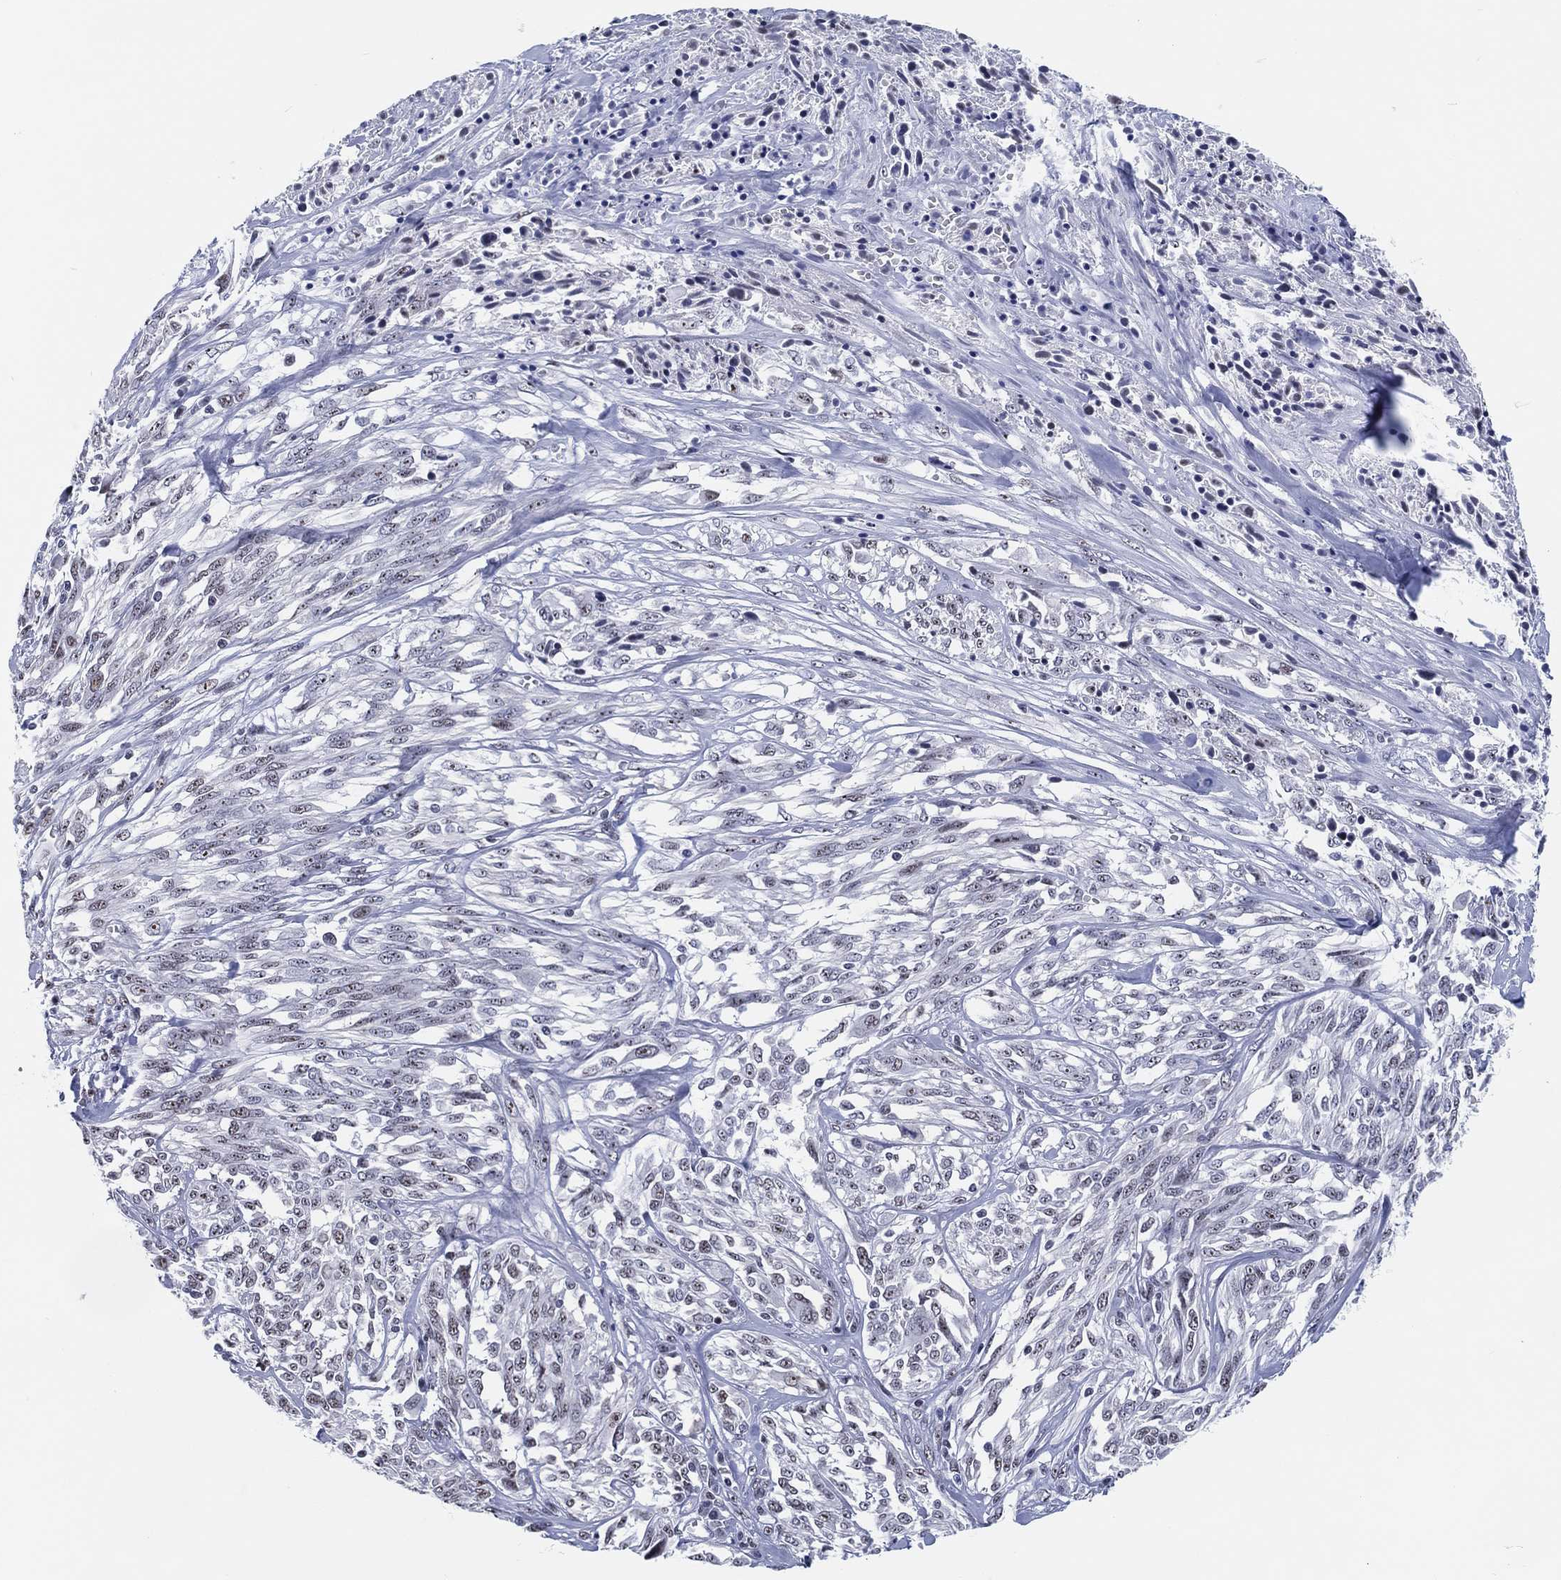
{"staining": {"intensity": "weak", "quantity": "<25%", "location": "nuclear"}, "tissue": "melanoma", "cell_type": "Tumor cells", "image_type": "cancer", "snomed": [{"axis": "morphology", "description": "Malignant melanoma, NOS"}, {"axis": "topography", "description": "Skin"}], "caption": "Melanoma was stained to show a protein in brown. There is no significant staining in tumor cells.", "gene": "MAPK8IP1", "patient": {"sex": "female", "age": 91}}